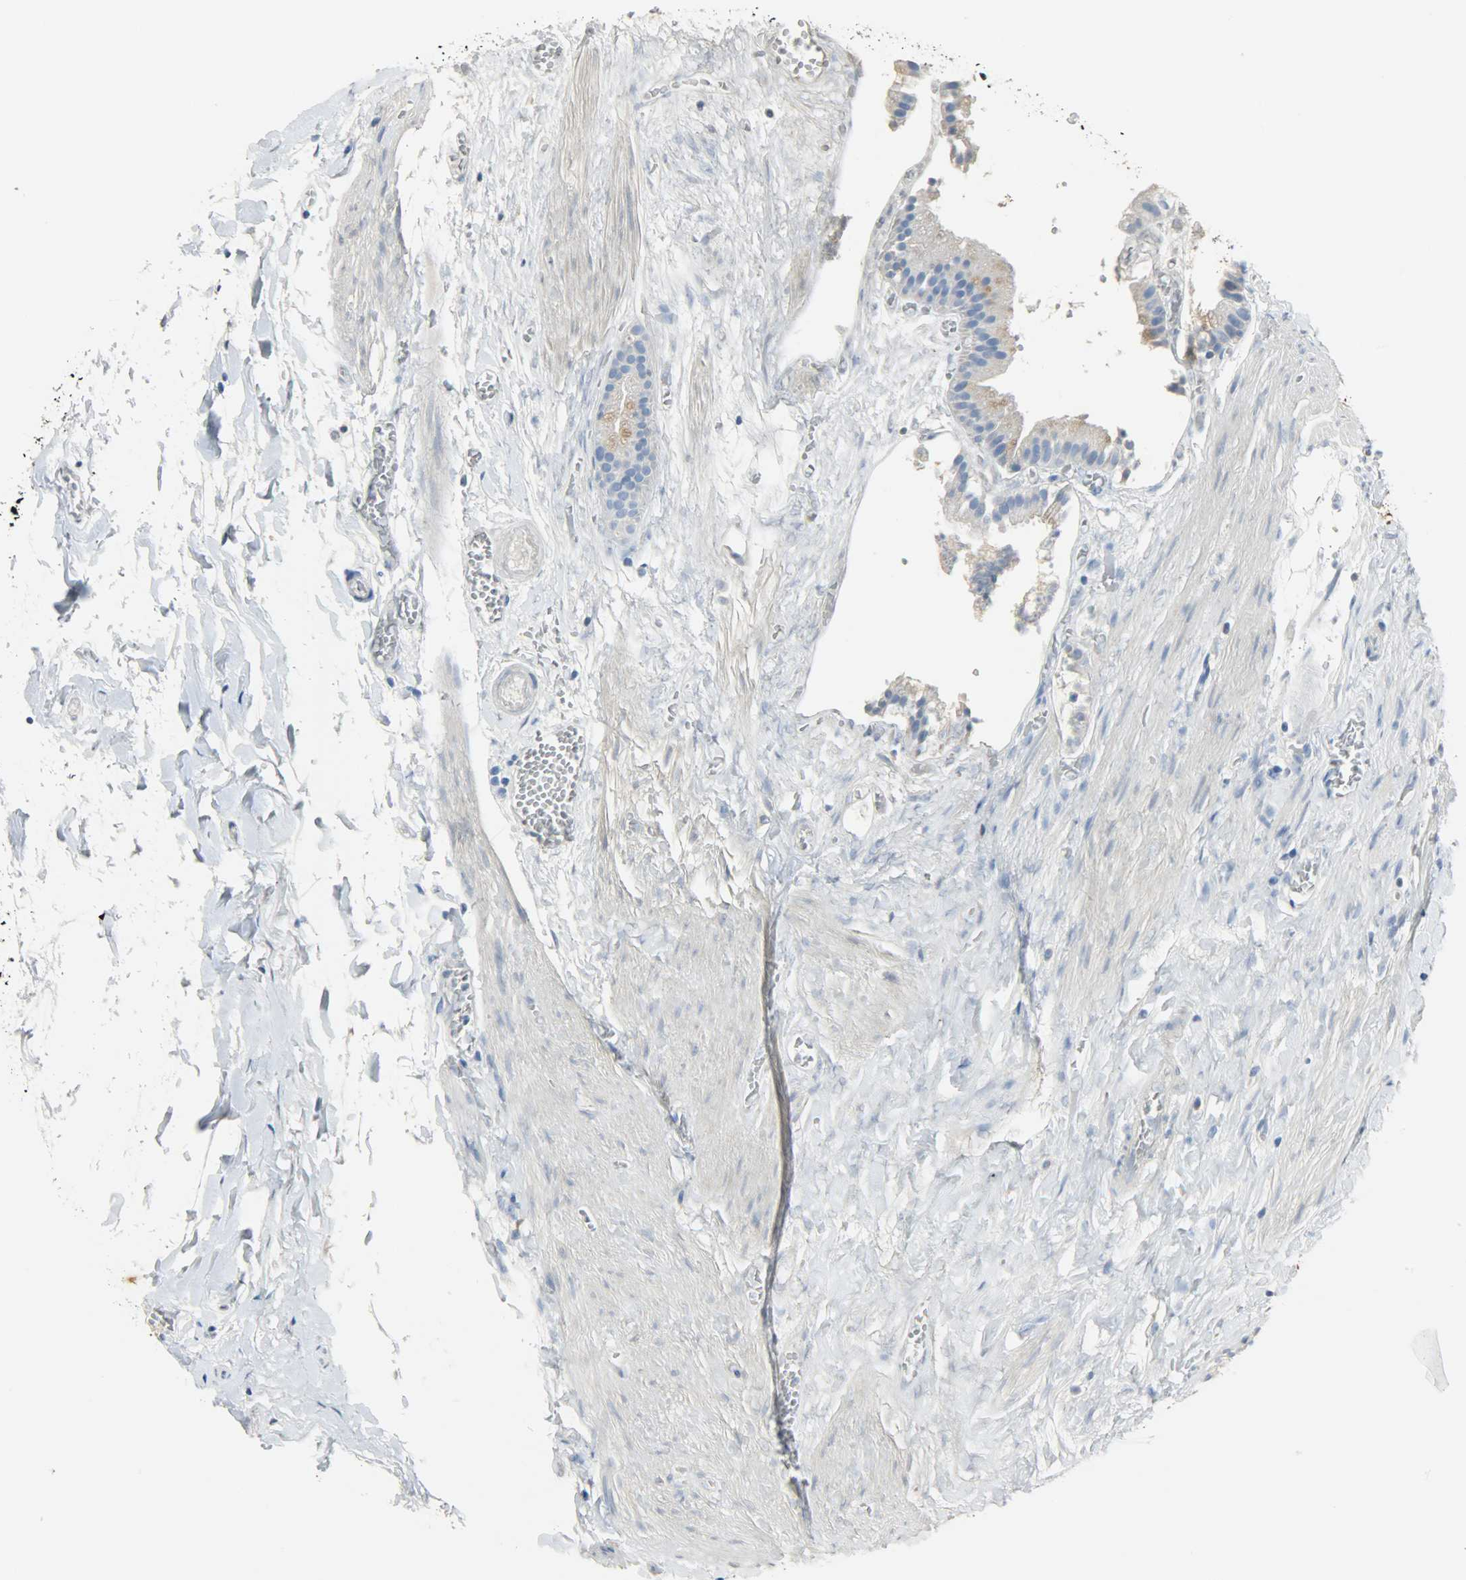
{"staining": {"intensity": "weak", "quantity": "25%-75%", "location": "cytoplasmic/membranous"}, "tissue": "gallbladder", "cell_type": "Glandular cells", "image_type": "normal", "snomed": [{"axis": "morphology", "description": "Normal tissue, NOS"}, {"axis": "topography", "description": "Gallbladder"}], "caption": "Brown immunohistochemical staining in unremarkable gallbladder shows weak cytoplasmic/membranous staining in approximately 25%-75% of glandular cells.", "gene": "CRP", "patient": {"sex": "female", "age": 63}}